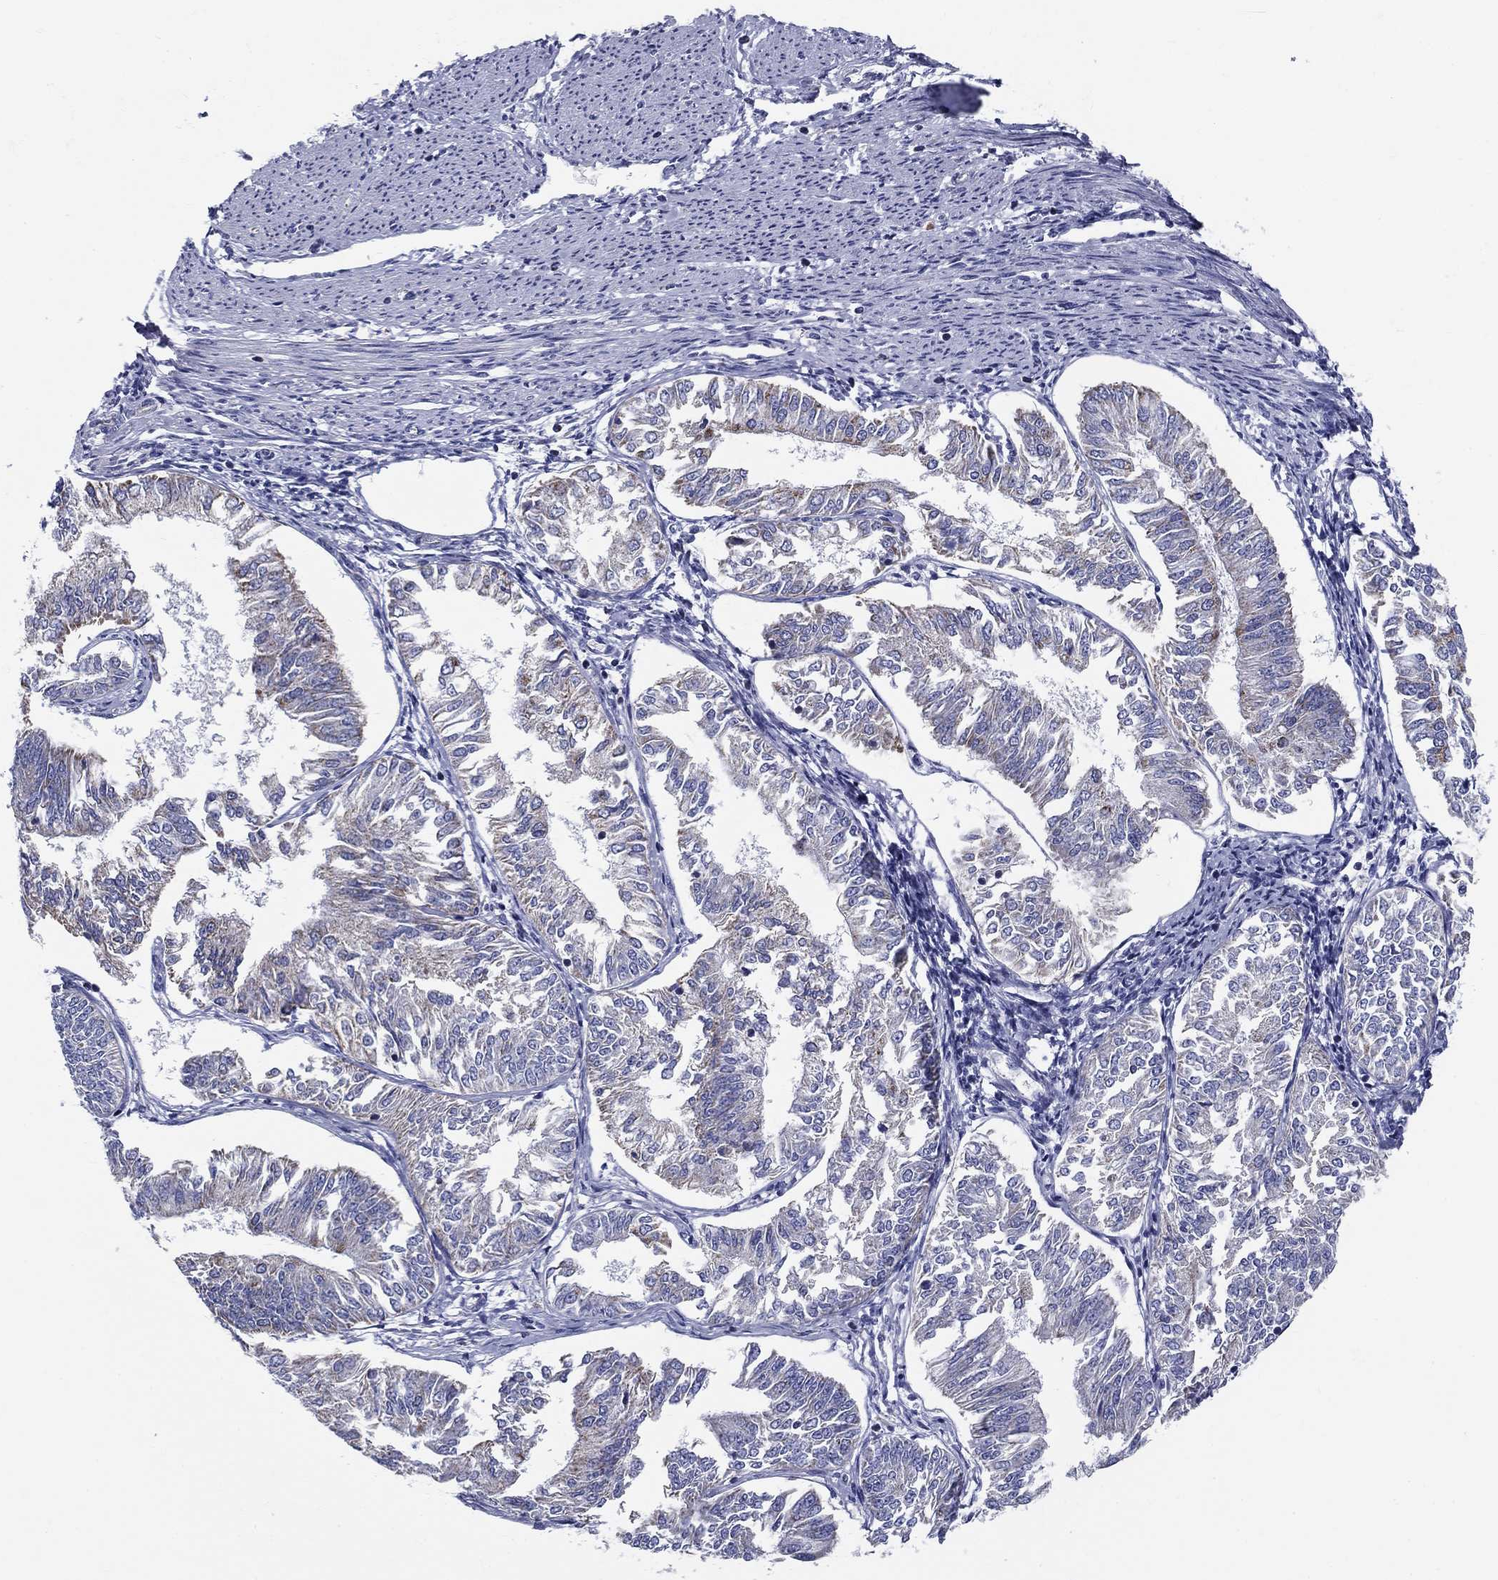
{"staining": {"intensity": "negative", "quantity": "none", "location": "none"}, "tissue": "endometrial cancer", "cell_type": "Tumor cells", "image_type": "cancer", "snomed": [{"axis": "morphology", "description": "Adenocarcinoma, NOS"}, {"axis": "topography", "description": "Endometrium"}], "caption": "Endometrial cancer (adenocarcinoma) stained for a protein using immunohistochemistry (IHC) shows no positivity tumor cells.", "gene": "UPB1", "patient": {"sex": "female", "age": 58}}